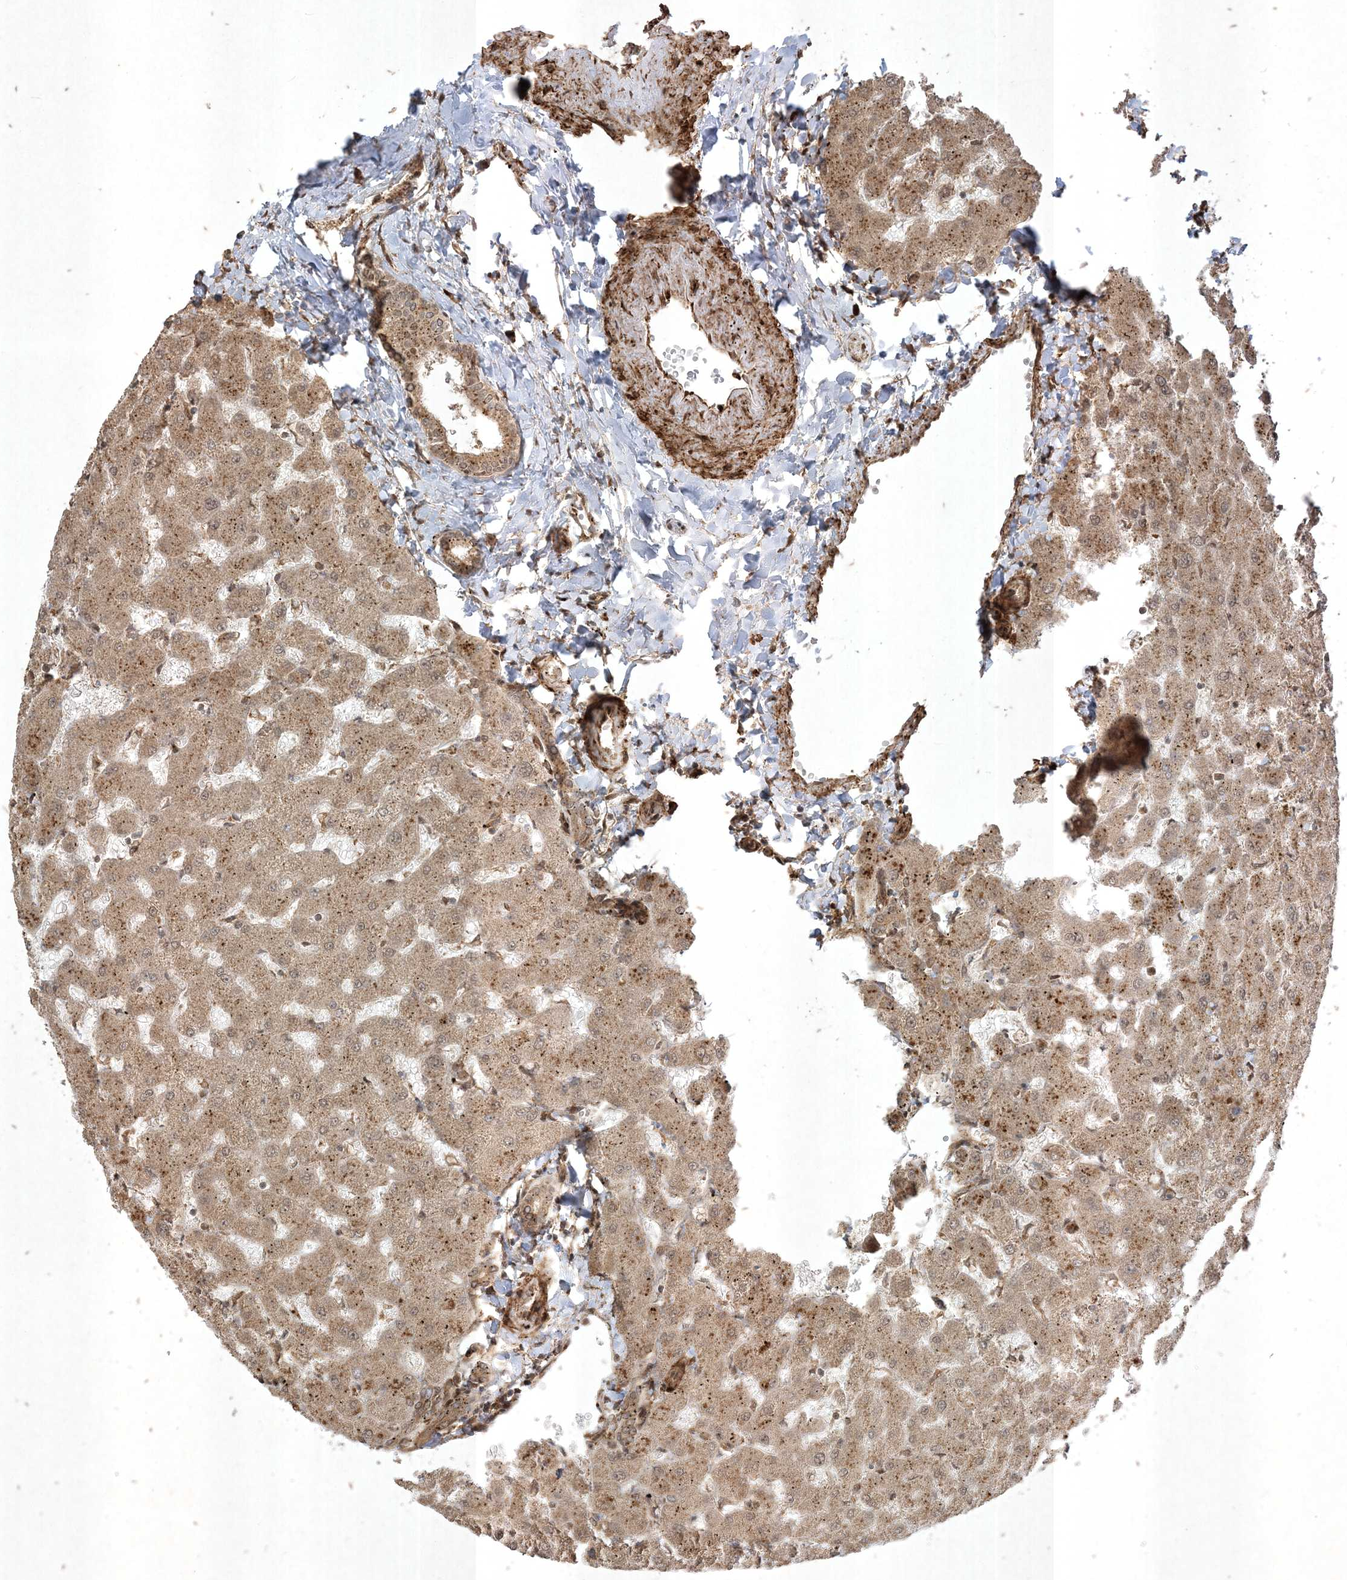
{"staining": {"intensity": "weak", "quantity": ">75%", "location": "cytoplasmic/membranous"}, "tissue": "liver", "cell_type": "Cholangiocytes", "image_type": "normal", "snomed": [{"axis": "morphology", "description": "Normal tissue, NOS"}, {"axis": "topography", "description": "Liver"}], "caption": "Brown immunohistochemical staining in unremarkable liver exhibits weak cytoplasmic/membranous staining in approximately >75% of cholangiocytes.", "gene": "RRAS", "patient": {"sex": "female", "age": 63}}